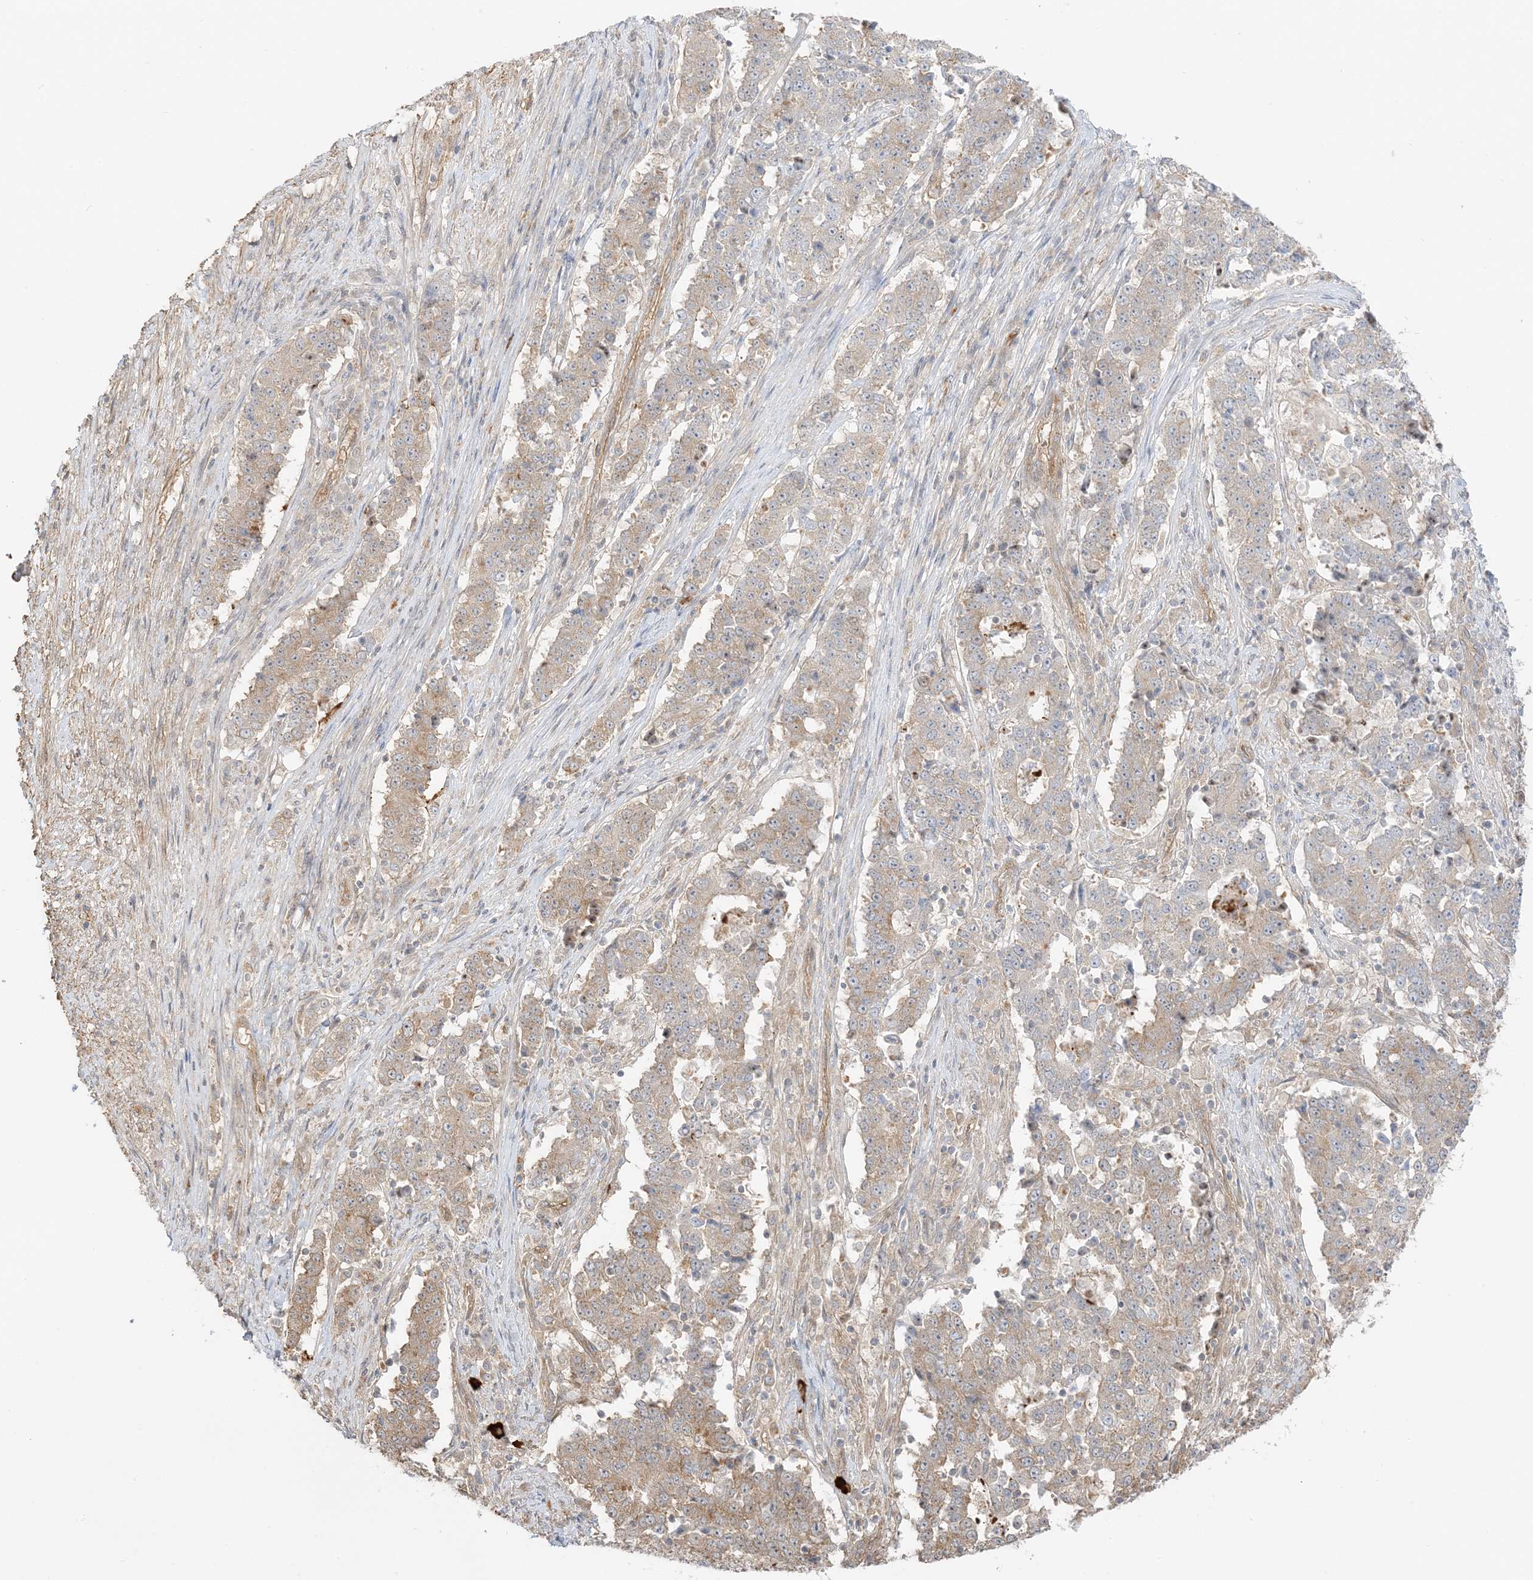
{"staining": {"intensity": "weak", "quantity": "25%-75%", "location": "cytoplasmic/membranous"}, "tissue": "stomach cancer", "cell_type": "Tumor cells", "image_type": "cancer", "snomed": [{"axis": "morphology", "description": "Adenocarcinoma, NOS"}, {"axis": "topography", "description": "Stomach"}], "caption": "The photomicrograph reveals a brown stain indicating the presence of a protein in the cytoplasmic/membranous of tumor cells in stomach adenocarcinoma.", "gene": "UBAP2L", "patient": {"sex": "male", "age": 59}}